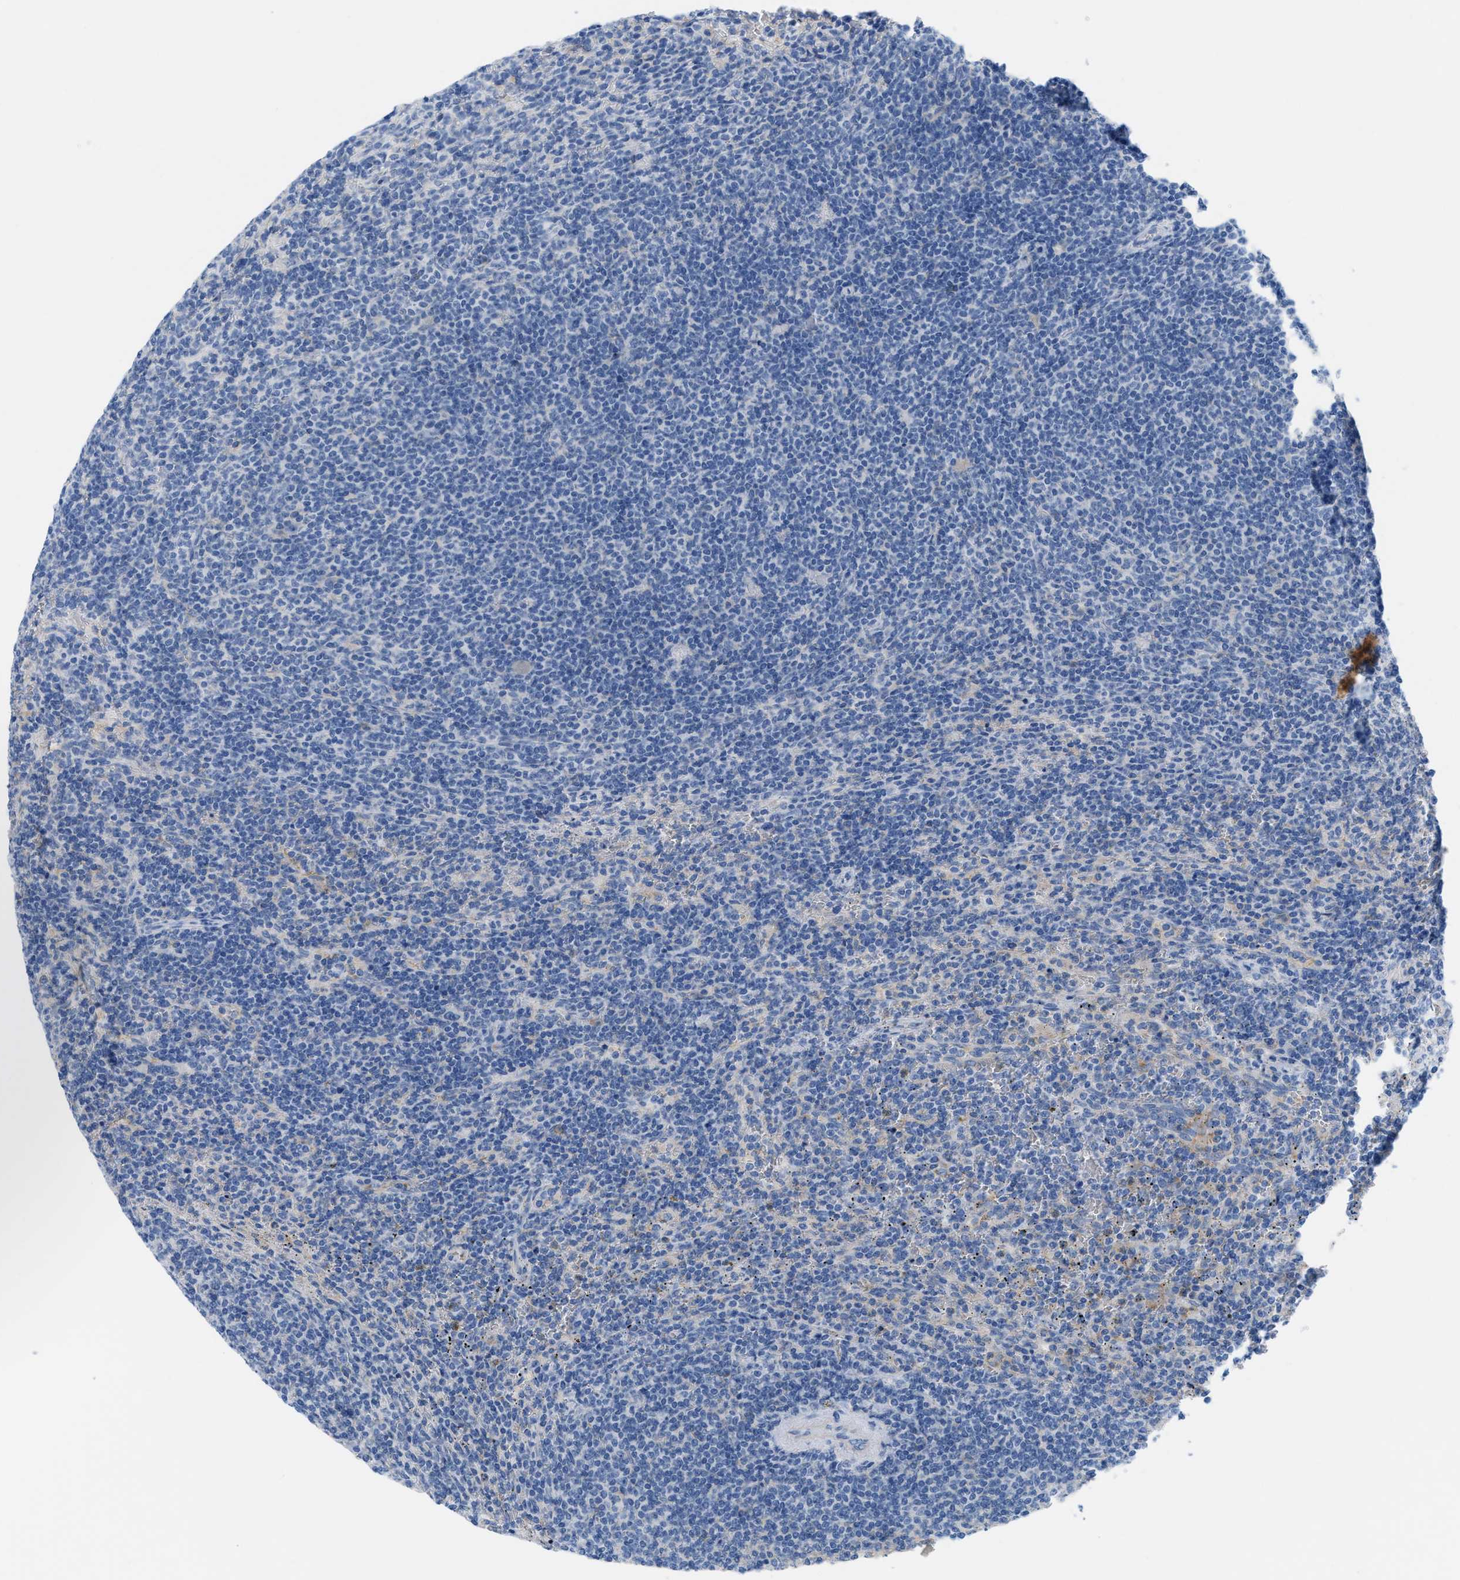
{"staining": {"intensity": "negative", "quantity": "none", "location": "none"}, "tissue": "lymphoma", "cell_type": "Tumor cells", "image_type": "cancer", "snomed": [{"axis": "morphology", "description": "Malignant lymphoma, non-Hodgkin's type, Low grade"}, {"axis": "topography", "description": "Spleen"}], "caption": "An immunohistochemistry (IHC) micrograph of low-grade malignant lymphoma, non-Hodgkin's type is shown. There is no staining in tumor cells of low-grade malignant lymphoma, non-Hodgkin's type. (DAB immunohistochemistry (IHC), high magnification).", "gene": "SLC3A2", "patient": {"sex": "female", "age": 50}}